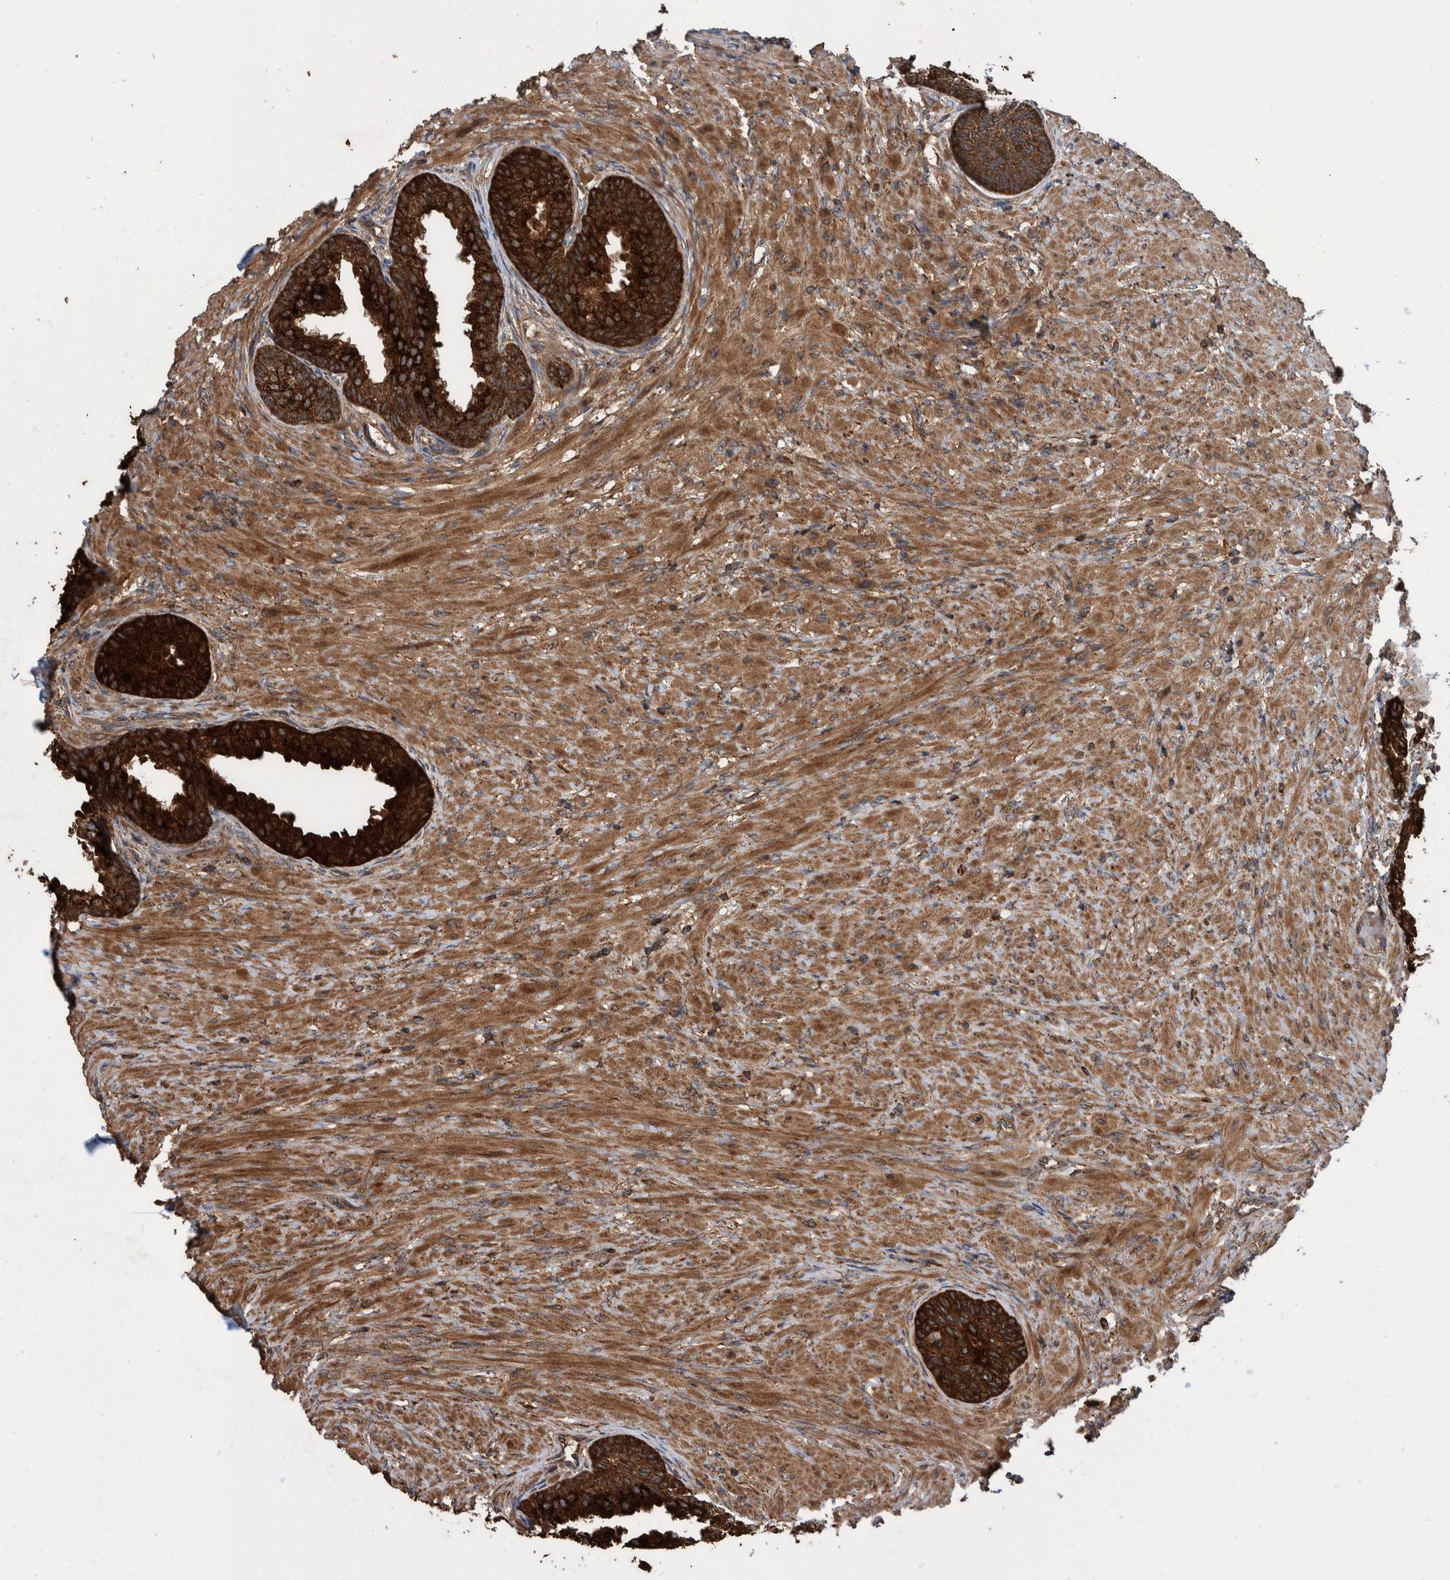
{"staining": {"intensity": "strong", "quantity": ">75%", "location": "cytoplasmic/membranous"}, "tissue": "prostate", "cell_type": "Glandular cells", "image_type": "normal", "snomed": [{"axis": "morphology", "description": "Normal tissue, NOS"}, {"axis": "topography", "description": "Prostate"}], "caption": "This image shows unremarkable prostate stained with immunohistochemistry to label a protein in brown. The cytoplasmic/membranous of glandular cells show strong positivity for the protein. Nuclei are counter-stained blue.", "gene": "VBP1", "patient": {"sex": "male", "age": 76}}